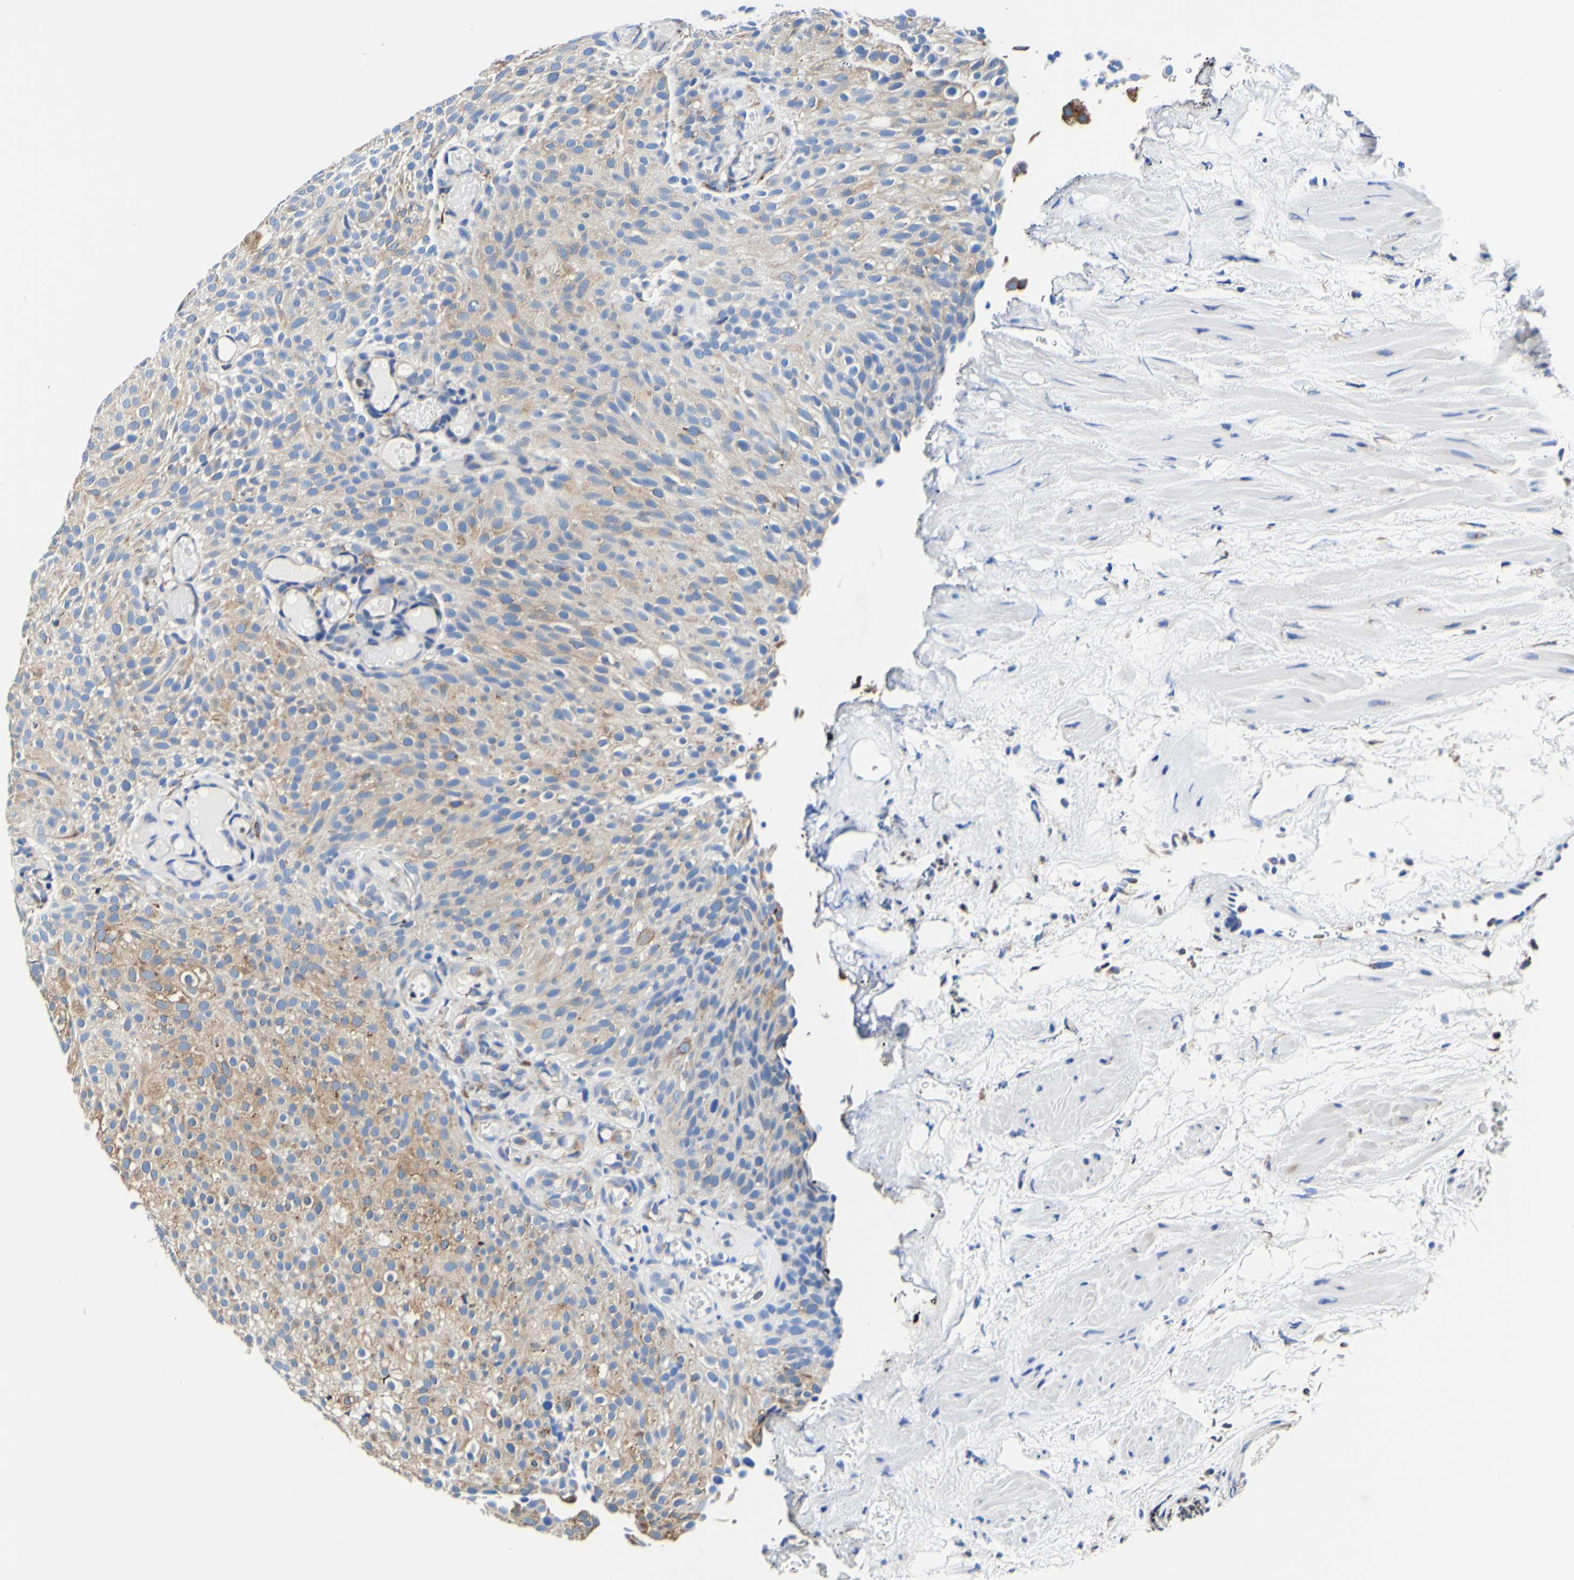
{"staining": {"intensity": "weak", "quantity": "25%-75%", "location": "cytoplasmic/membranous"}, "tissue": "urothelial cancer", "cell_type": "Tumor cells", "image_type": "cancer", "snomed": [{"axis": "morphology", "description": "Urothelial carcinoma, Low grade"}, {"axis": "topography", "description": "Urinary bladder"}], "caption": "High-magnification brightfield microscopy of urothelial cancer stained with DAB (brown) and counterstained with hematoxylin (blue). tumor cells exhibit weak cytoplasmic/membranous expression is seen in about25%-75% of cells.", "gene": "P4HB", "patient": {"sex": "male", "age": 78}}